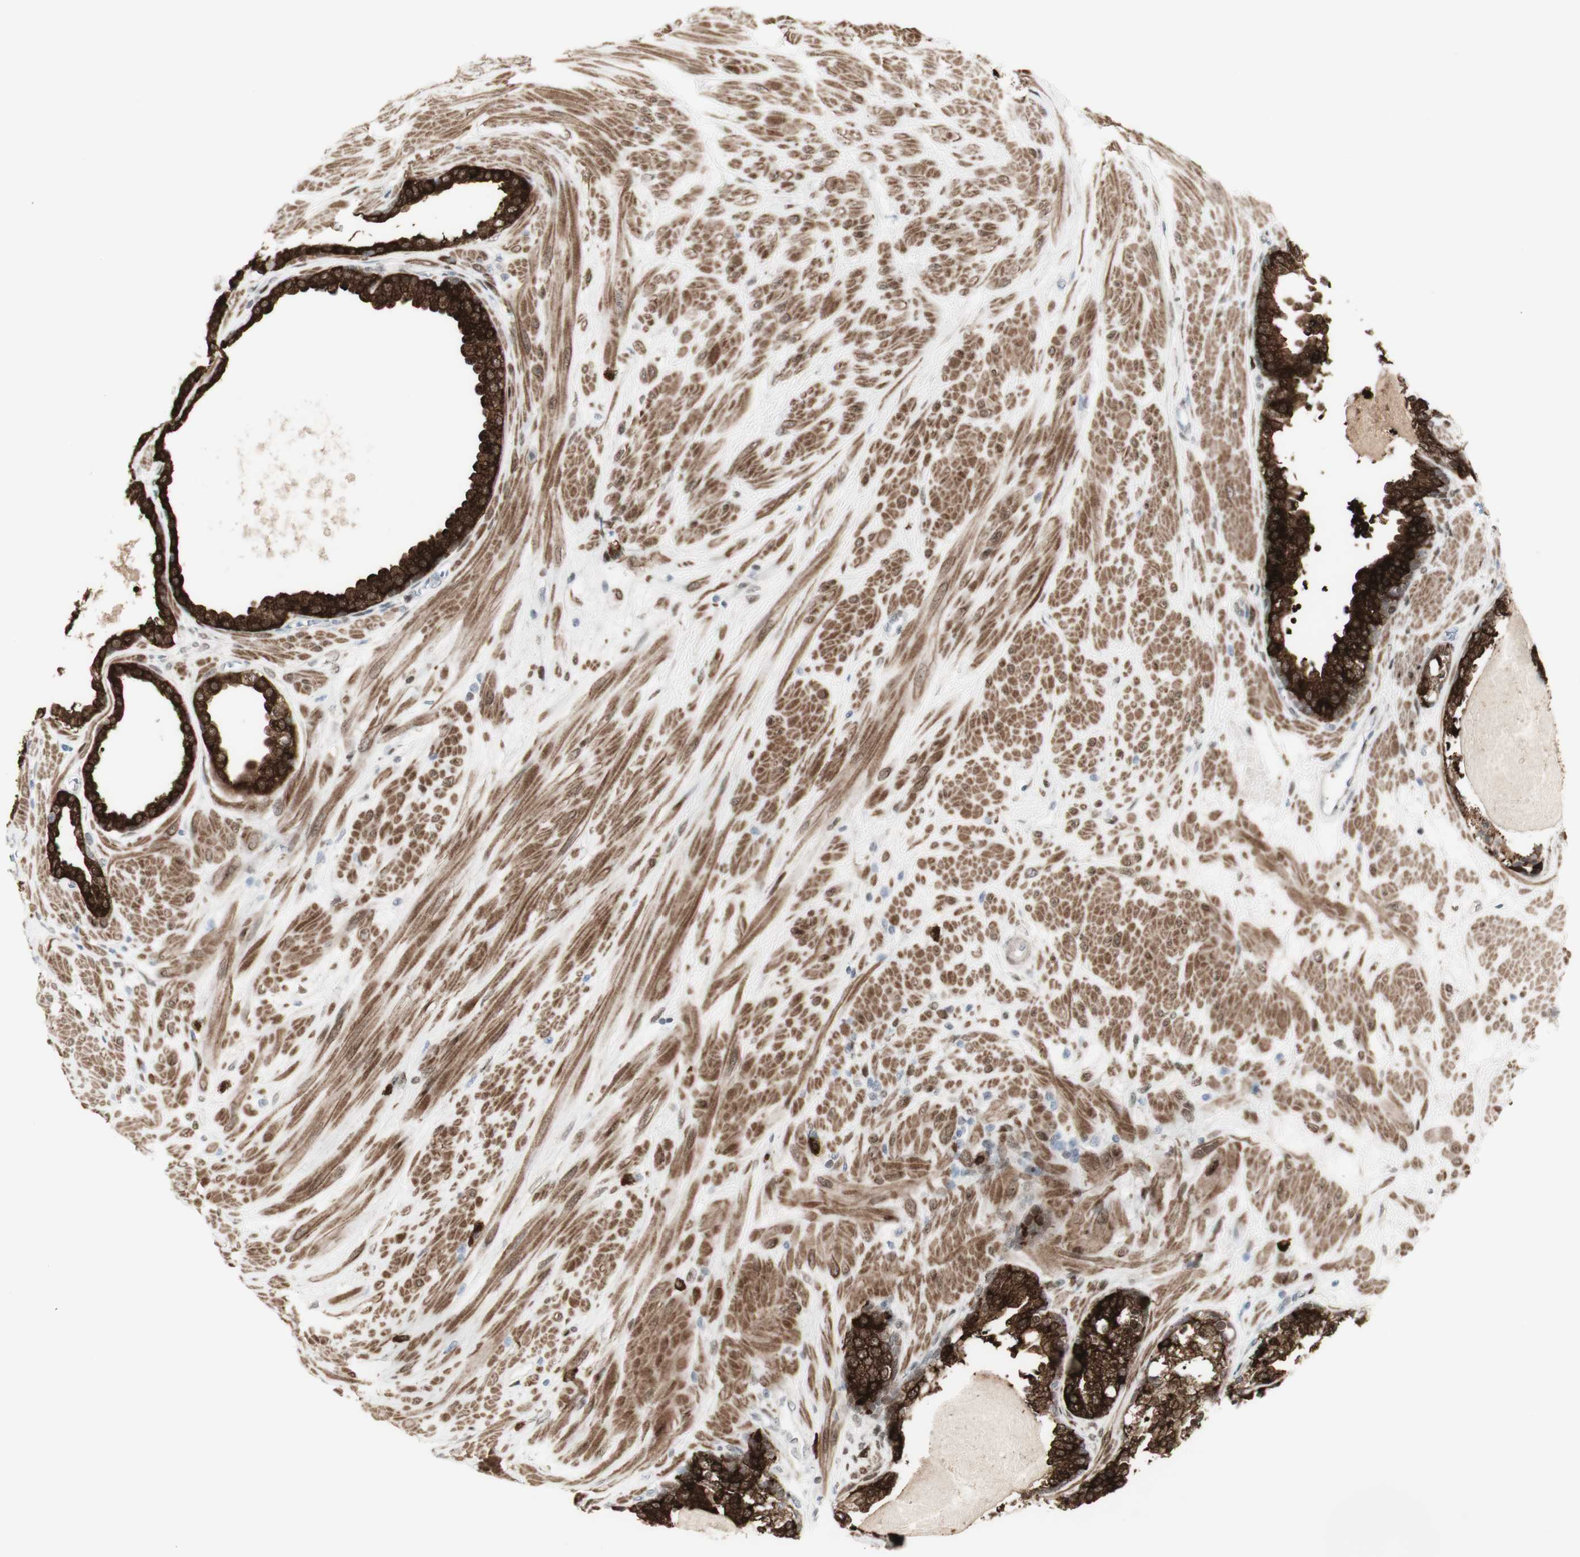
{"staining": {"intensity": "strong", "quantity": ">75%", "location": "cytoplasmic/membranous"}, "tissue": "prostate", "cell_type": "Glandular cells", "image_type": "normal", "snomed": [{"axis": "morphology", "description": "Normal tissue, NOS"}, {"axis": "topography", "description": "Prostate"}], "caption": "This photomicrograph demonstrates benign prostate stained with immunohistochemistry to label a protein in brown. The cytoplasmic/membranous of glandular cells show strong positivity for the protein. Nuclei are counter-stained blue.", "gene": "C1orf116", "patient": {"sex": "male", "age": 51}}